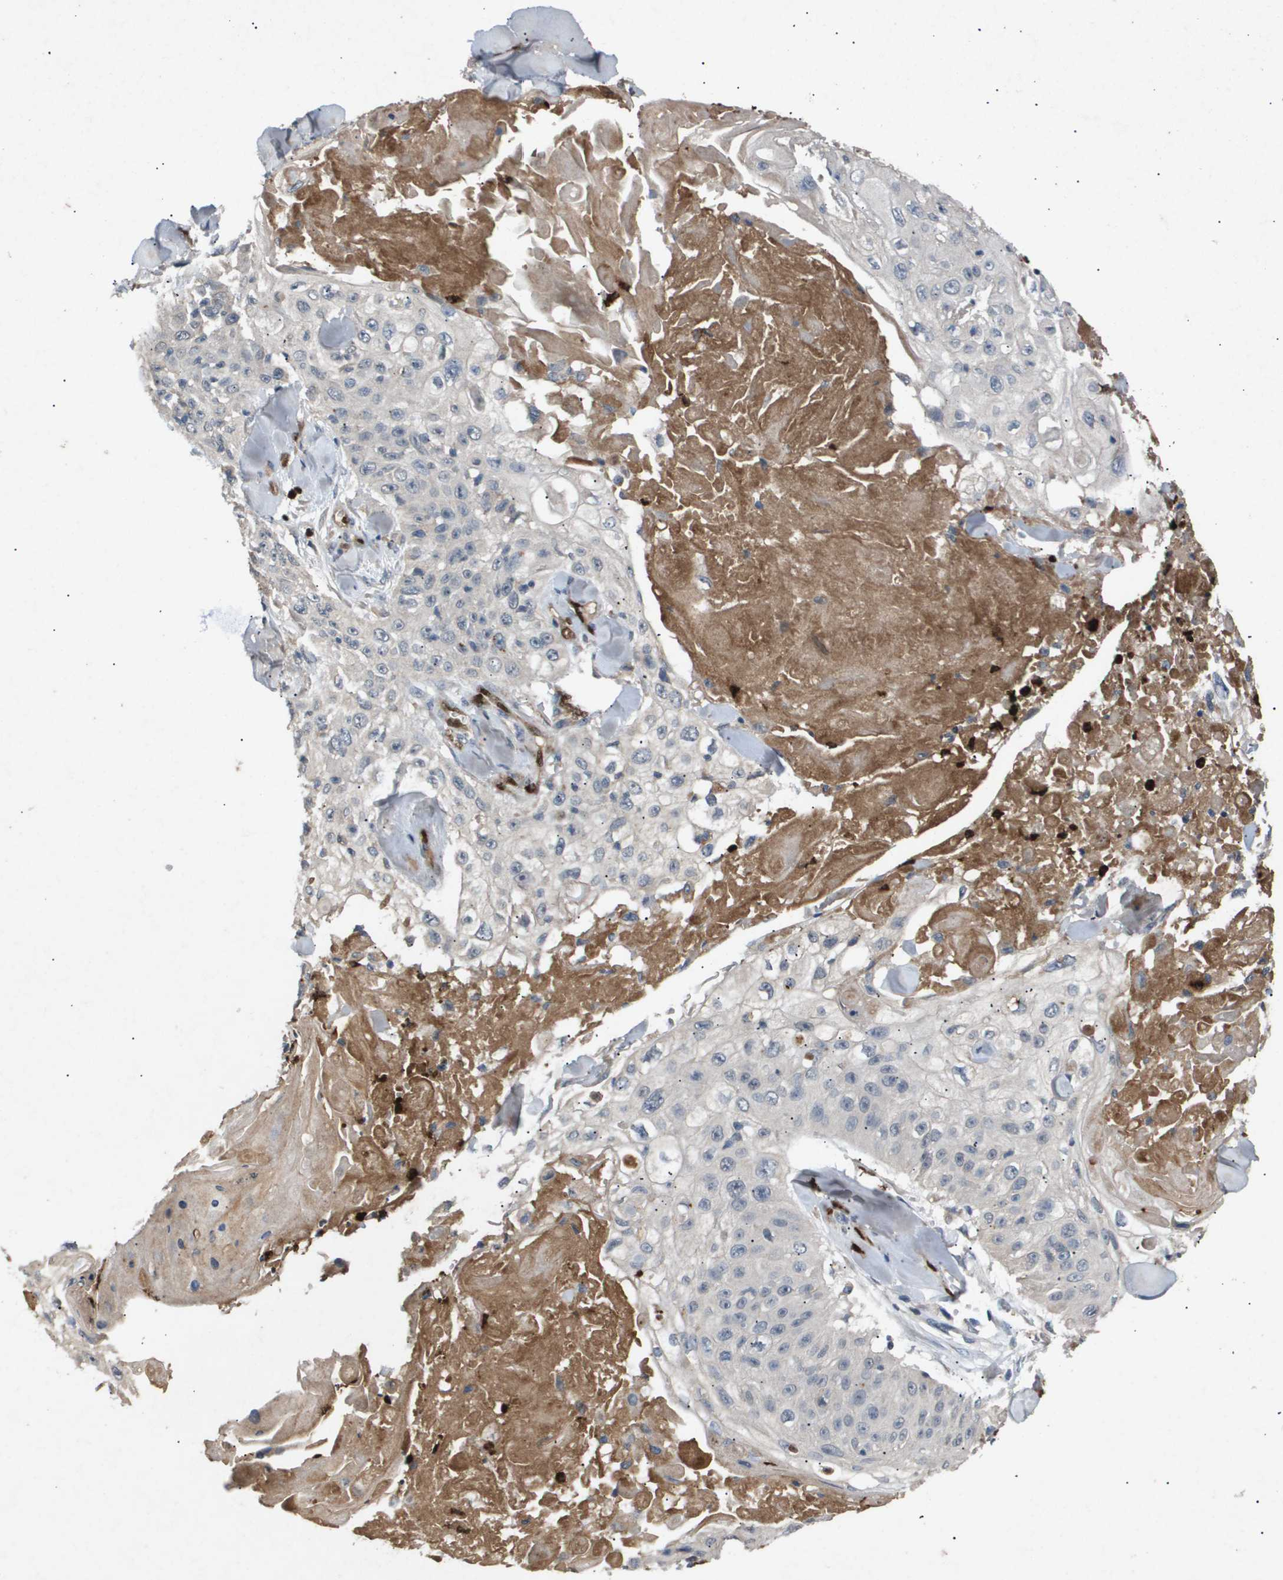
{"staining": {"intensity": "negative", "quantity": "none", "location": "none"}, "tissue": "skin cancer", "cell_type": "Tumor cells", "image_type": "cancer", "snomed": [{"axis": "morphology", "description": "Squamous cell carcinoma, NOS"}, {"axis": "topography", "description": "Skin"}], "caption": "An immunohistochemistry (IHC) histopathology image of skin squamous cell carcinoma is shown. There is no staining in tumor cells of skin squamous cell carcinoma.", "gene": "ERG", "patient": {"sex": "male", "age": 86}}